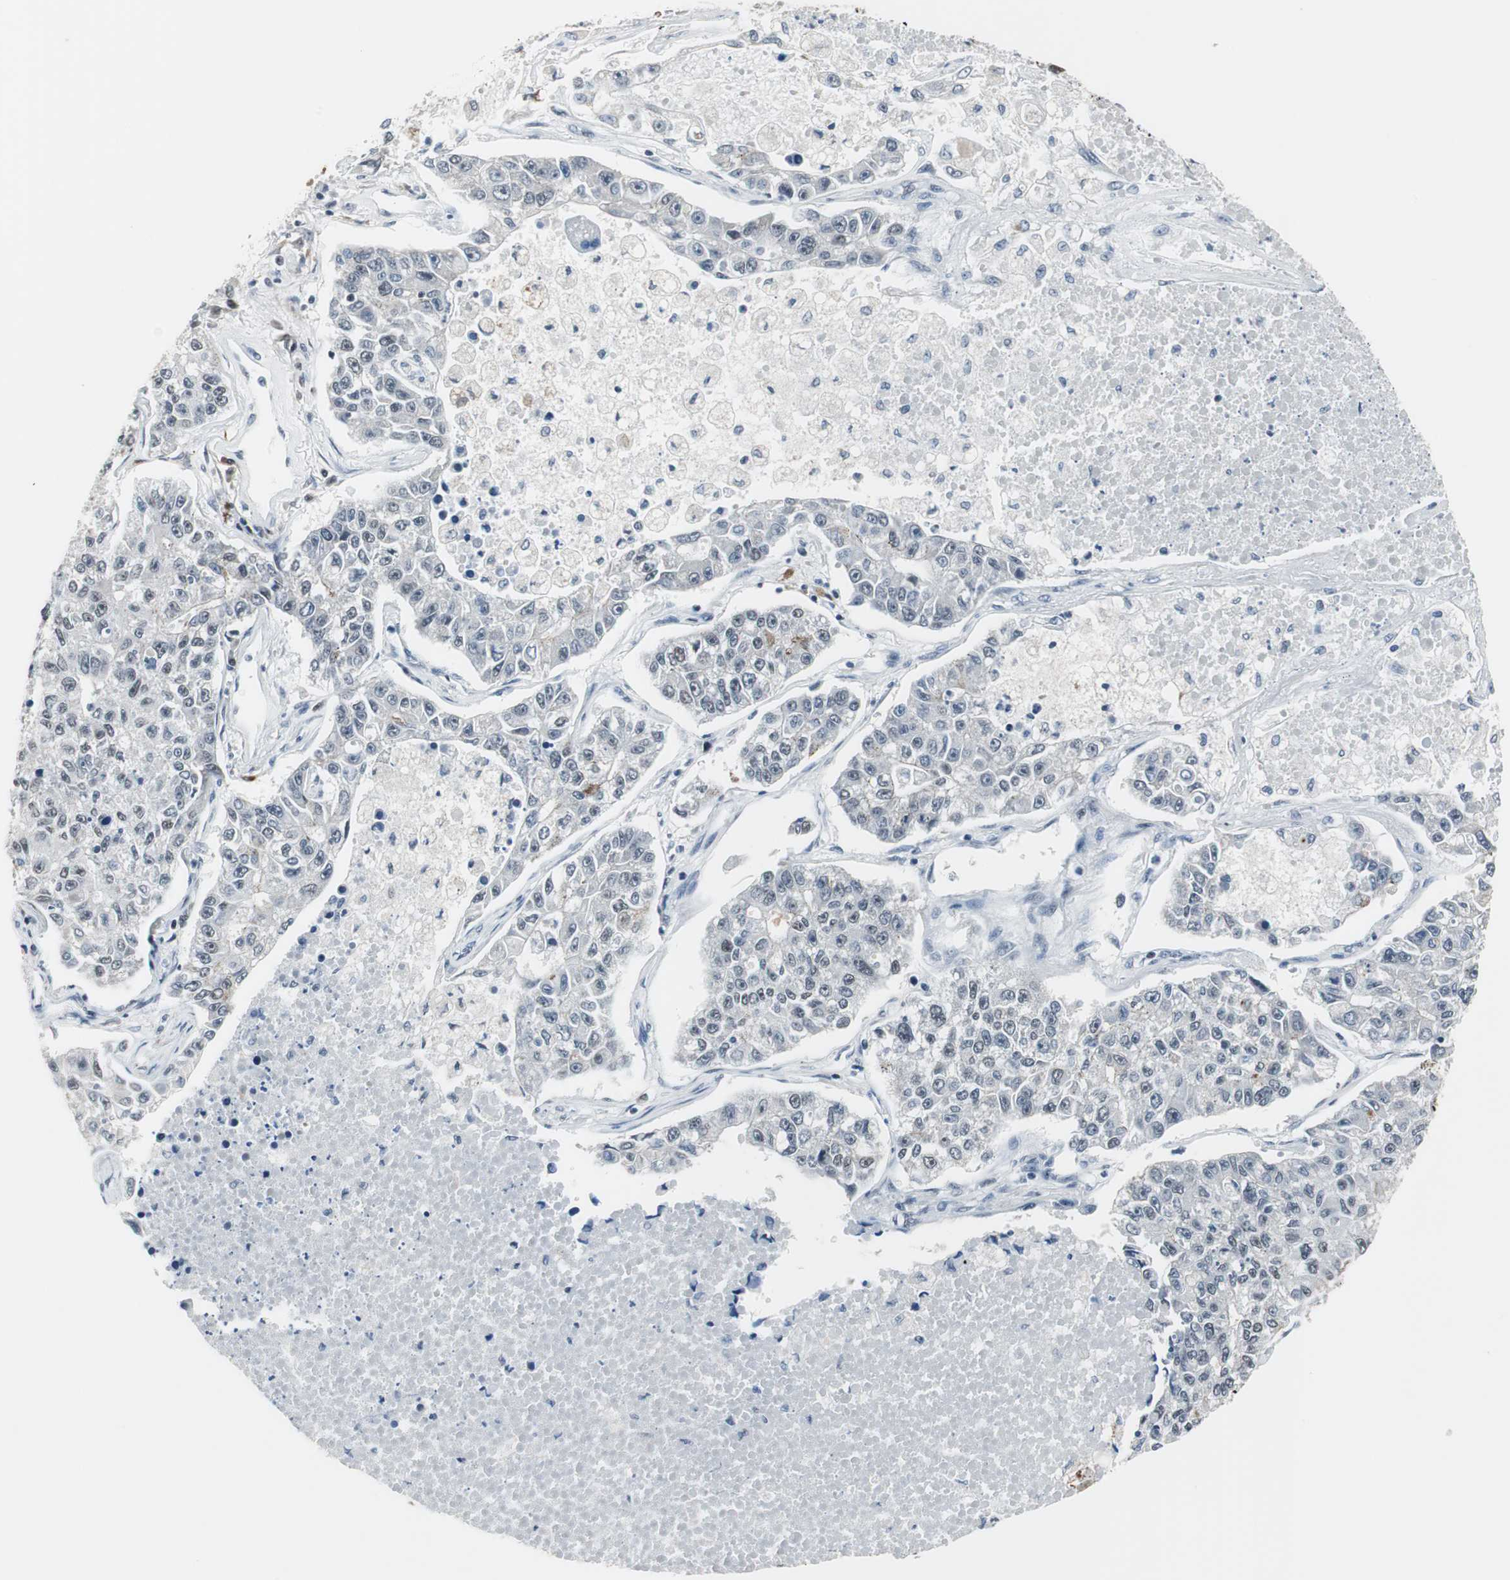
{"staining": {"intensity": "negative", "quantity": "none", "location": "none"}, "tissue": "lung cancer", "cell_type": "Tumor cells", "image_type": "cancer", "snomed": [{"axis": "morphology", "description": "Adenocarcinoma, NOS"}, {"axis": "topography", "description": "Lung"}], "caption": "An immunohistochemistry (IHC) histopathology image of lung cancer is shown. There is no staining in tumor cells of lung cancer.", "gene": "RAD9A", "patient": {"sex": "male", "age": 49}}